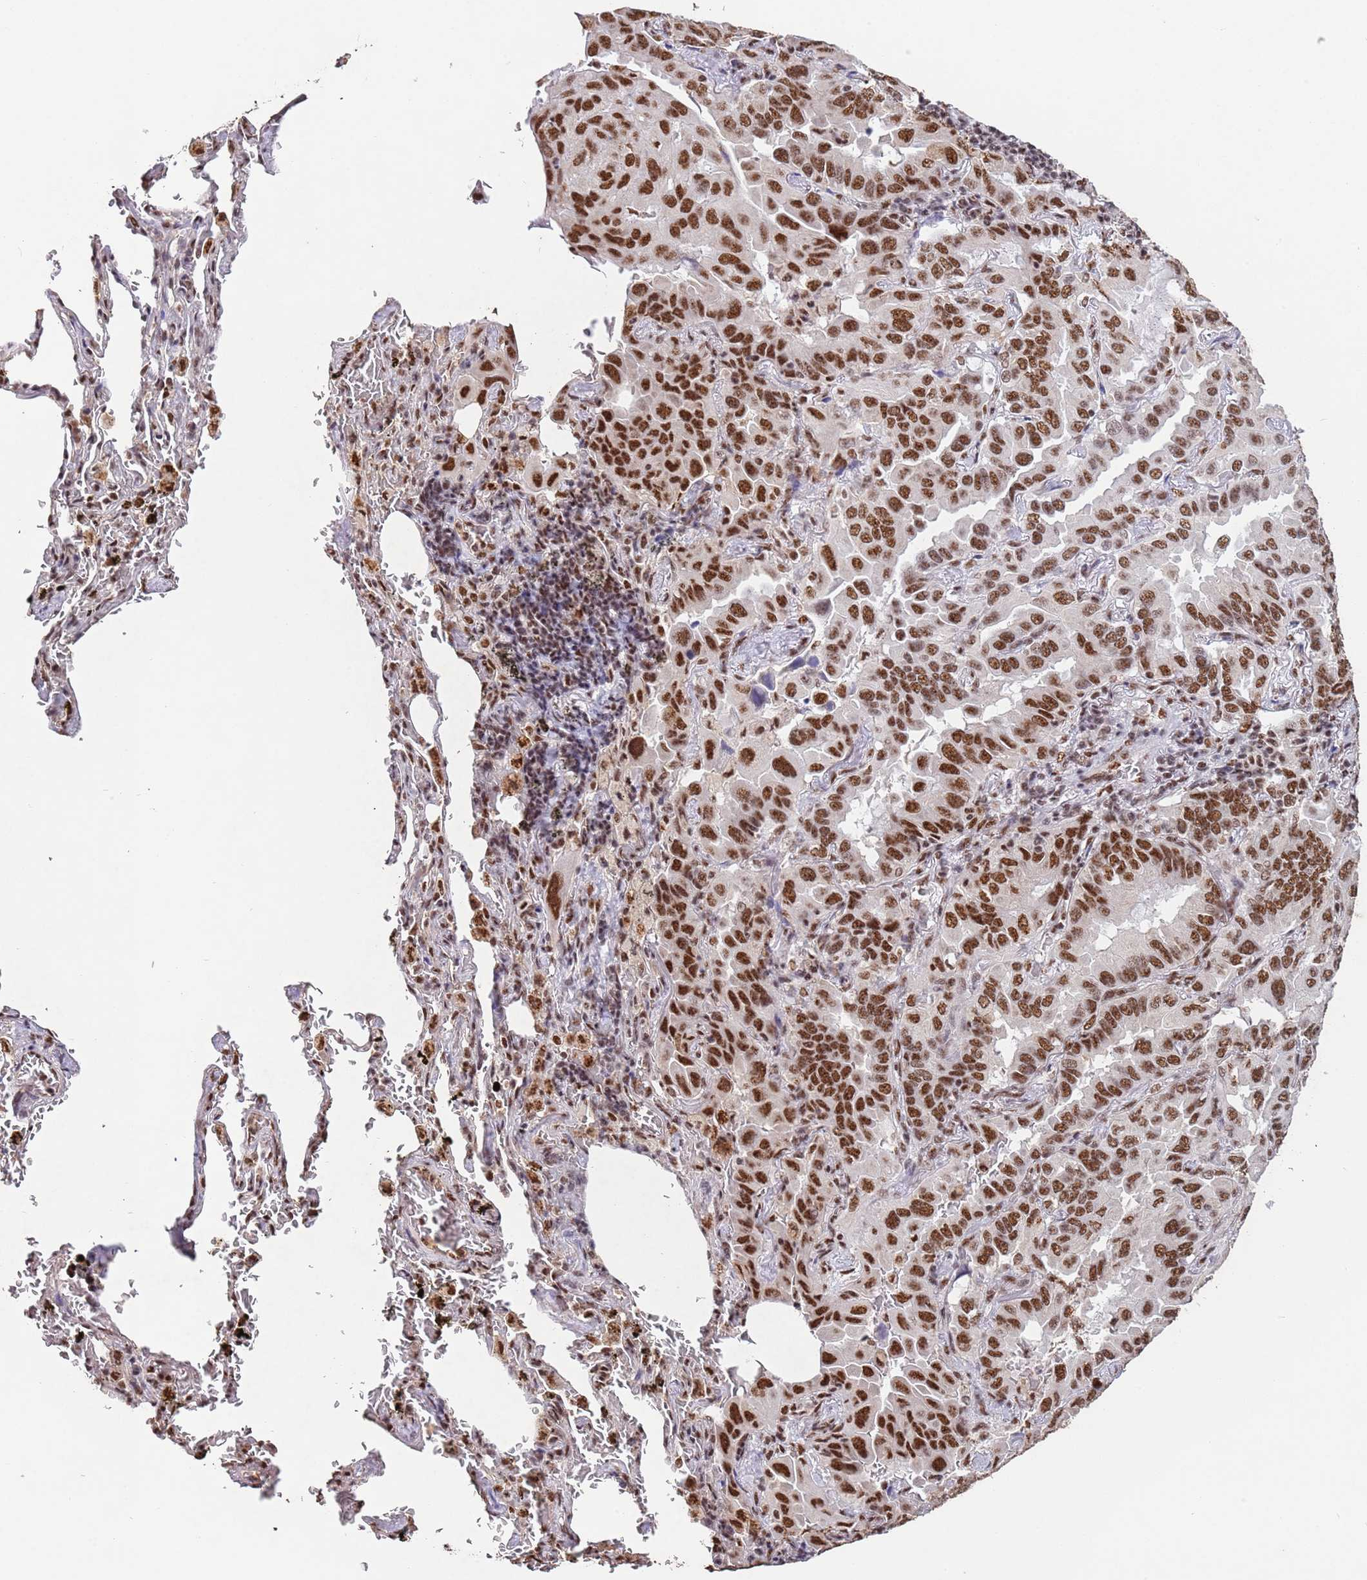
{"staining": {"intensity": "strong", "quantity": ">75%", "location": "nuclear"}, "tissue": "lung cancer", "cell_type": "Tumor cells", "image_type": "cancer", "snomed": [{"axis": "morphology", "description": "Adenocarcinoma, NOS"}, {"axis": "topography", "description": "Lung"}], "caption": "High-magnification brightfield microscopy of lung cancer stained with DAB (3,3'-diaminobenzidine) (brown) and counterstained with hematoxylin (blue). tumor cells exhibit strong nuclear expression is seen in about>75% of cells.", "gene": "ESF1", "patient": {"sex": "male", "age": 64}}